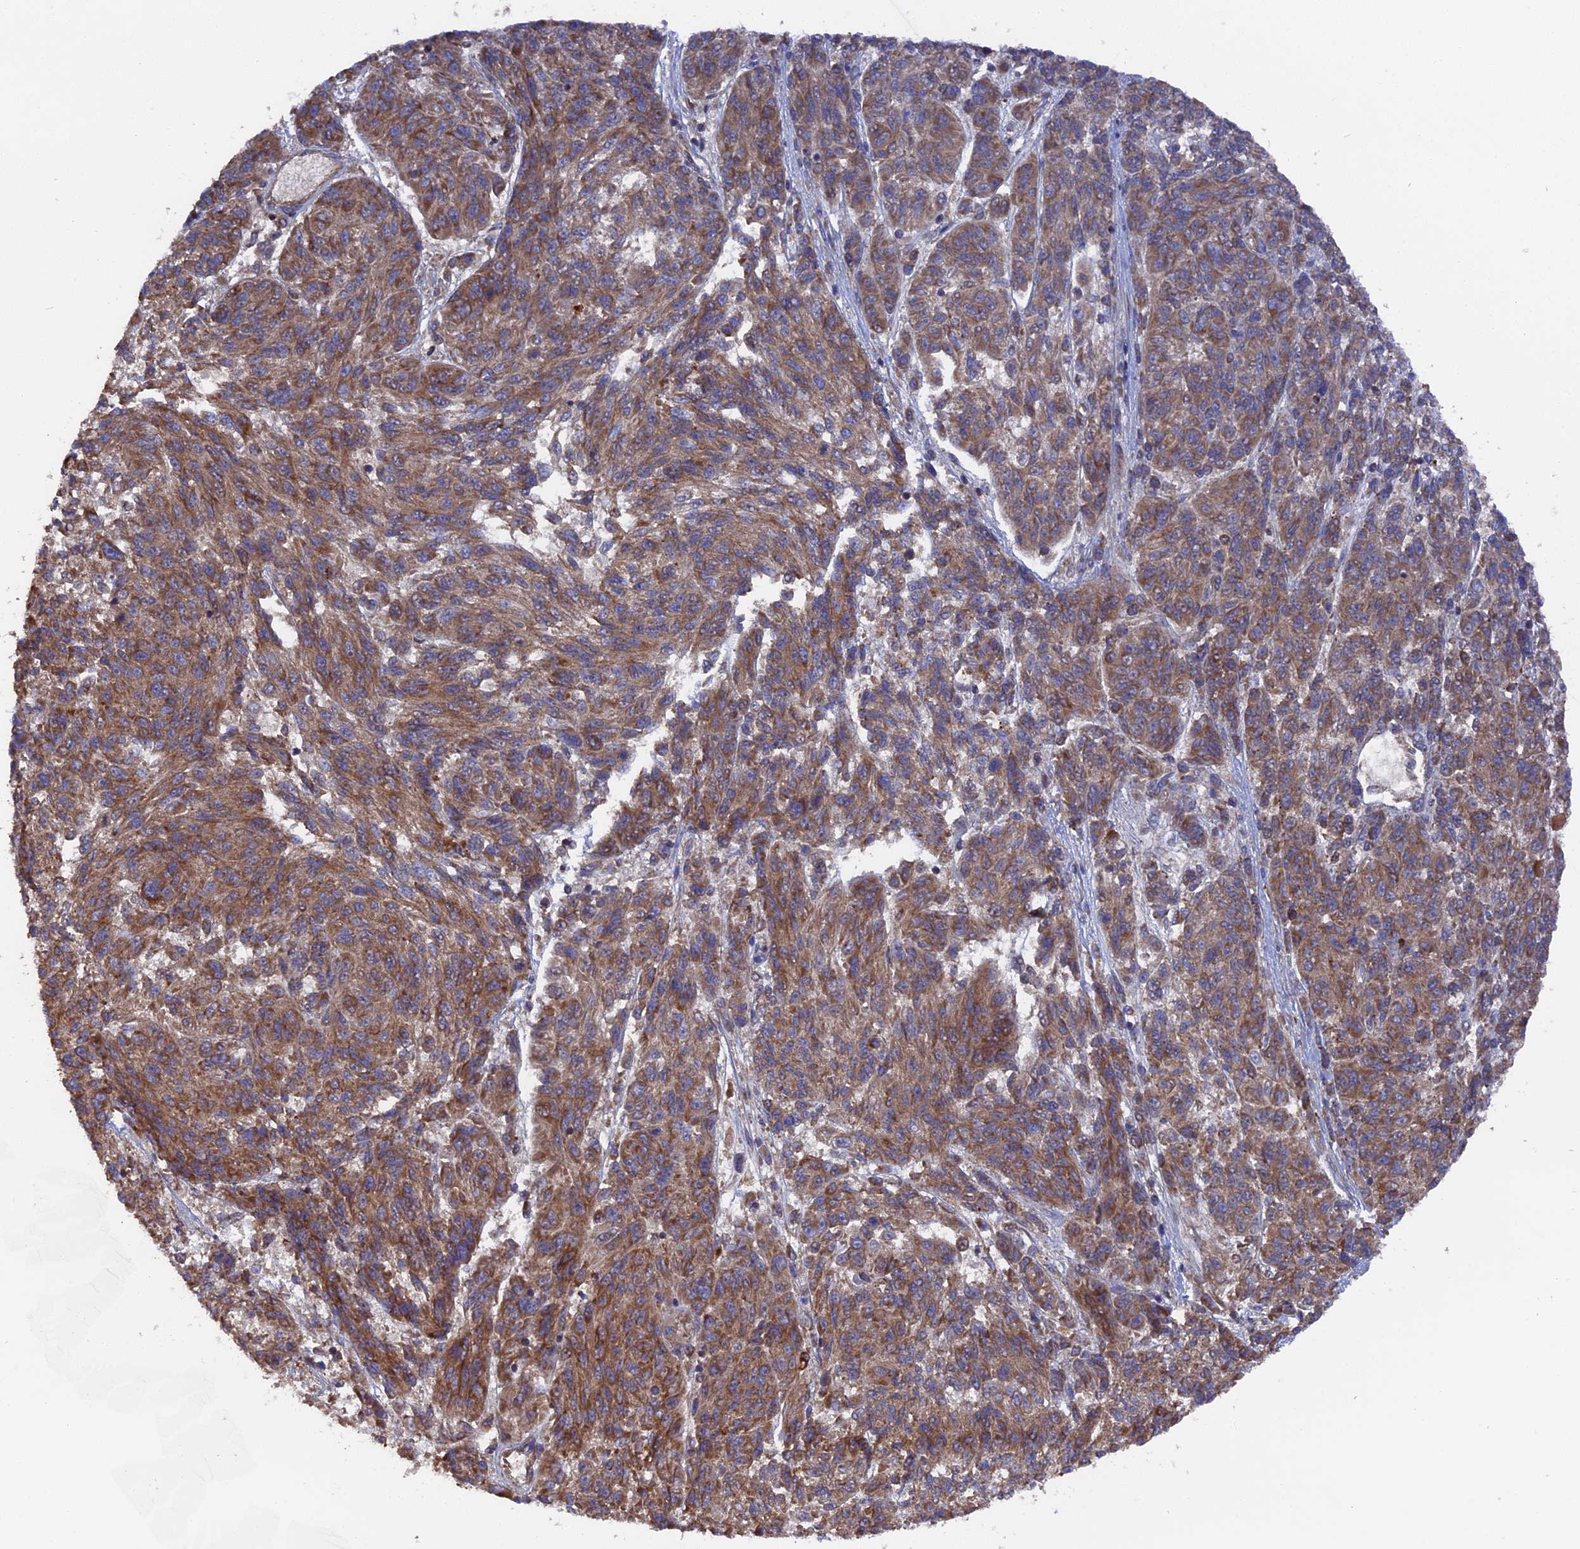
{"staining": {"intensity": "moderate", "quantity": ">75%", "location": "cytoplasmic/membranous"}, "tissue": "melanoma", "cell_type": "Tumor cells", "image_type": "cancer", "snomed": [{"axis": "morphology", "description": "Malignant melanoma, NOS"}, {"axis": "topography", "description": "Skin"}], "caption": "This is an image of immunohistochemistry (IHC) staining of malignant melanoma, which shows moderate staining in the cytoplasmic/membranous of tumor cells.", "gene": "TELO2", "patient": {"sex": "male", "age": 53}}